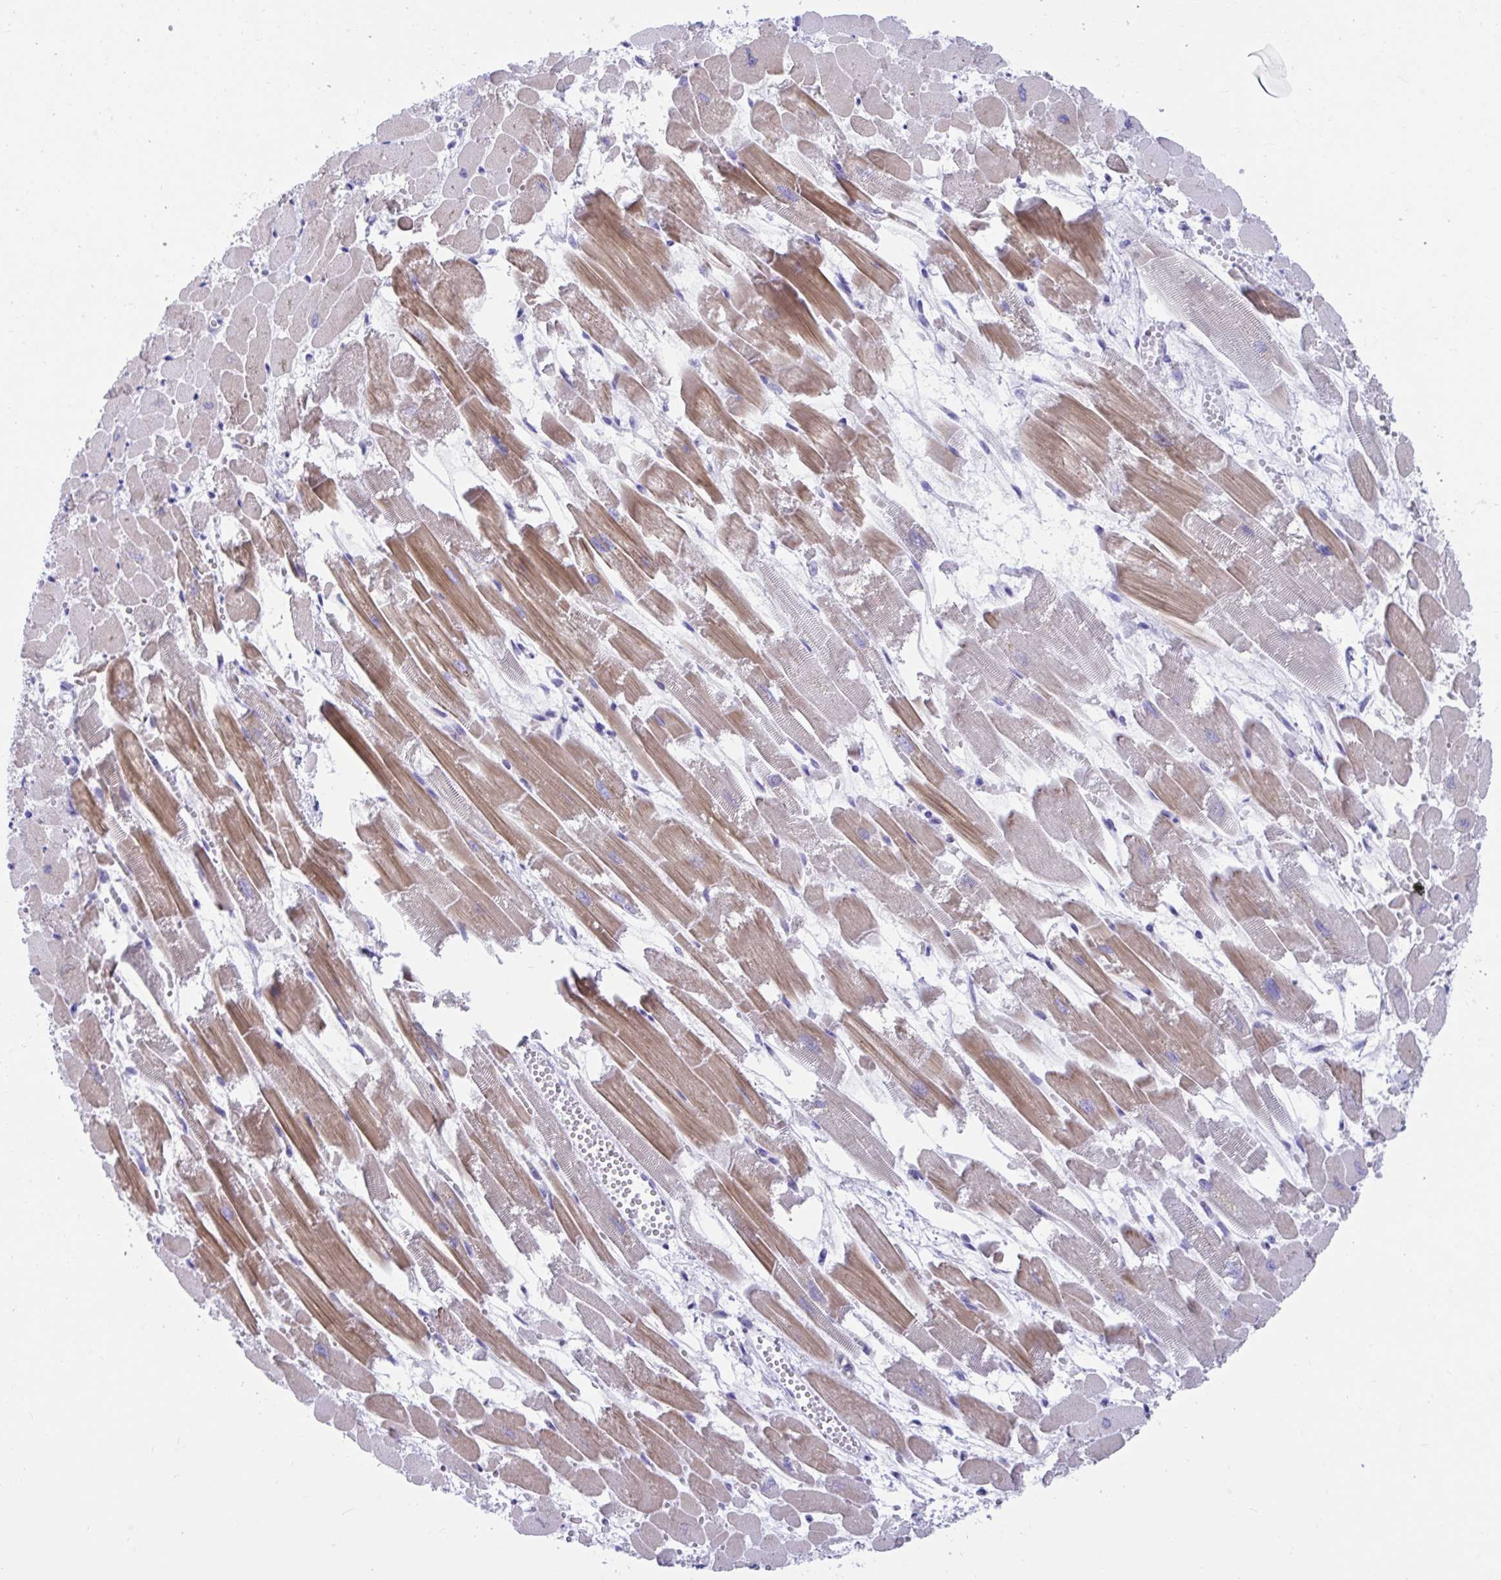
{"staining": {"intensity": "moderate", "quantity": ">75%", "location": "cytoplasmic/membranous"}, "tissue": "heart muscle", "cell_type": "Cardiomyocytes", "image_type": "normal", "snomed": [{"axis": "morphology", "description": "Normal tissue, NOS"}, {"axis": "topography", "description": "Heart"}], "caption": "About >75% of cardiomyocytes in benign heart muscle show moderate cytoplasmic/membranous protein expression as visualized by brown immunohistochemical staining.", "gene": "TTC30A", "patient": {"sex": "female", "age": 52}}